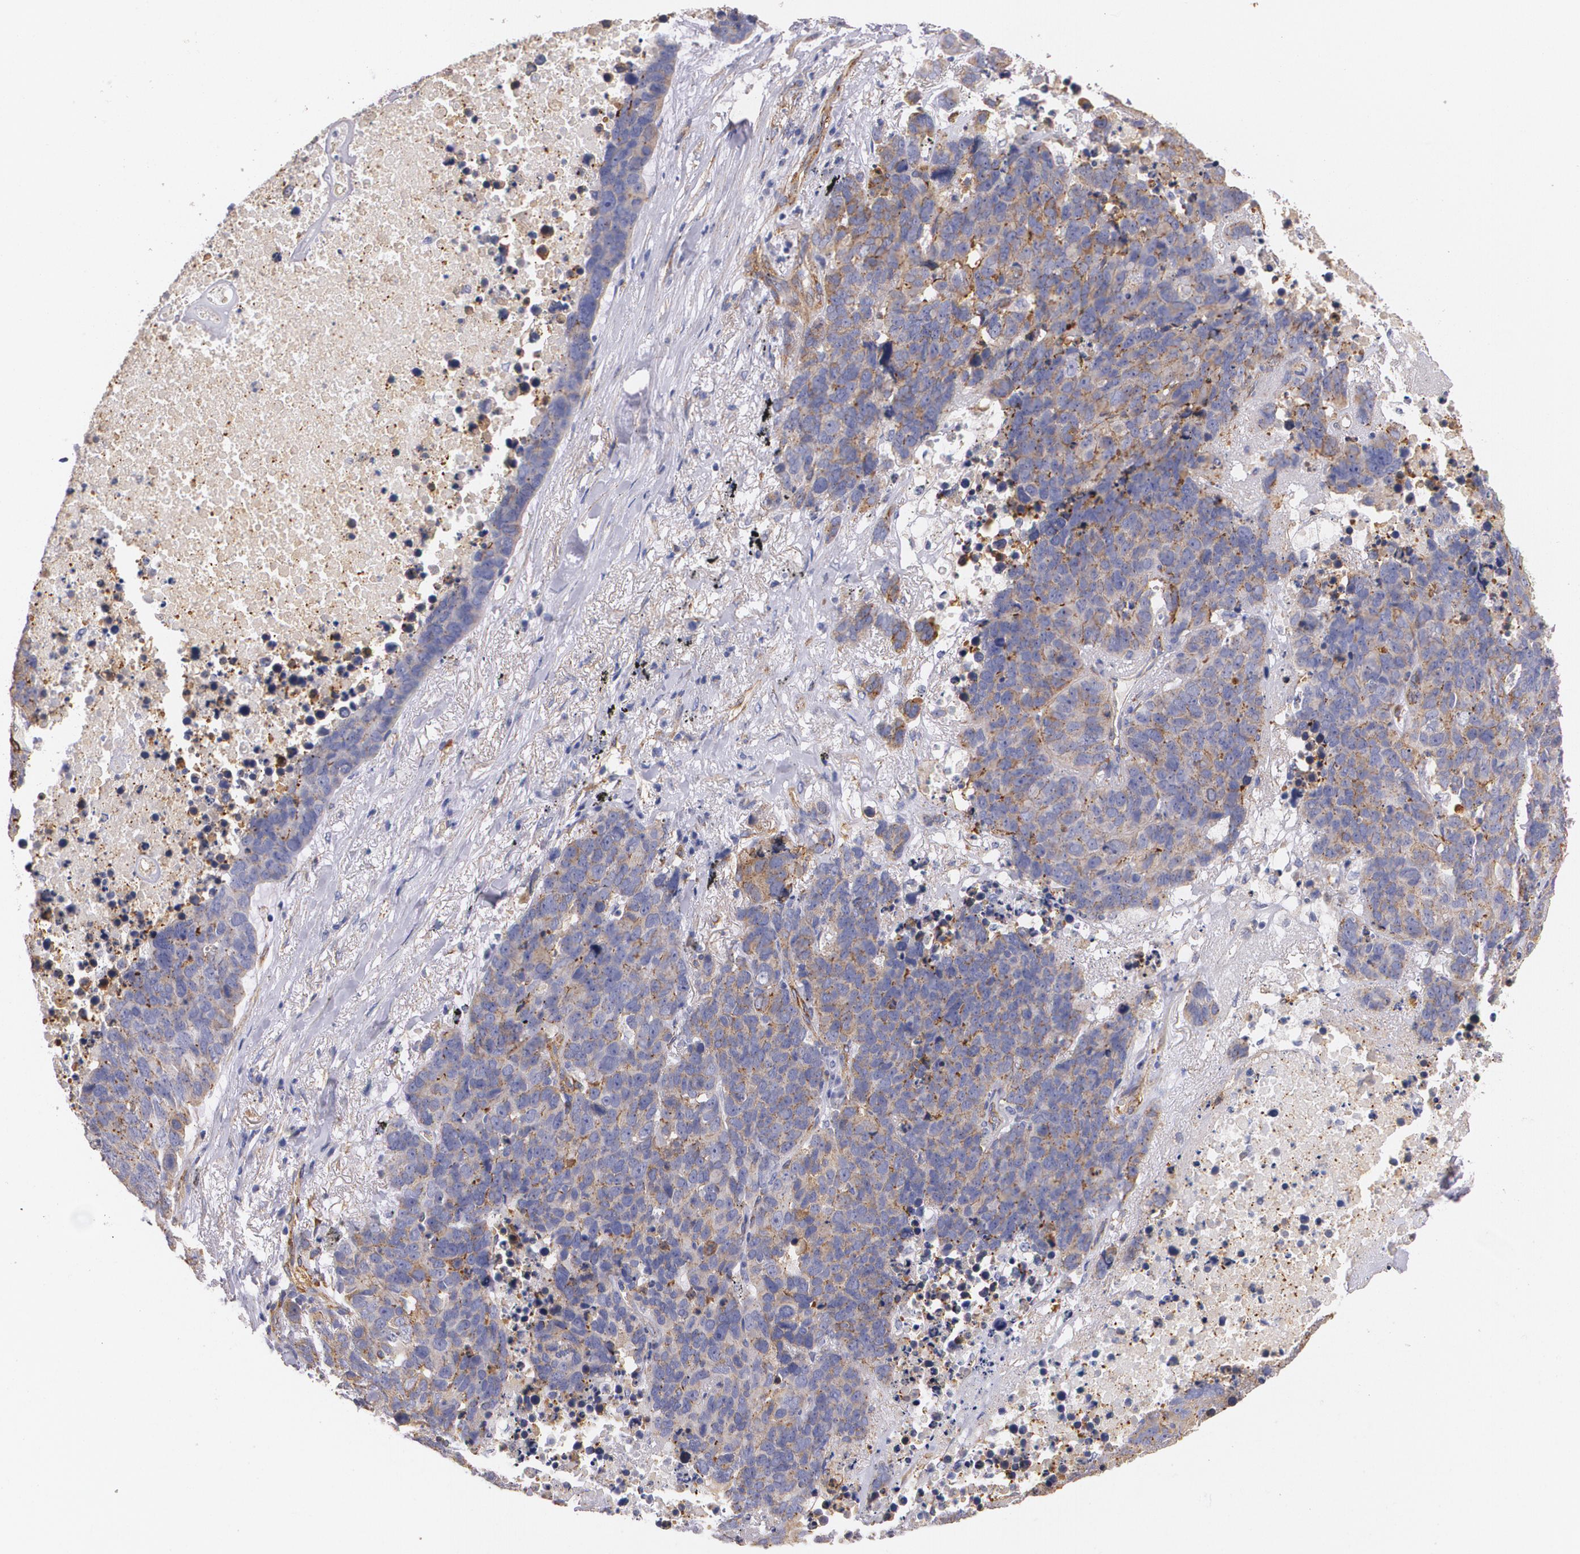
{"staining": {"intensity": "moderate", "quantity": ">75%", "location": "cytoplasmic/membranous"}, "tissue": "lung cancer", "cell_type": "Tumor cells", "image_type": "cancer", "snomed": [{"axis": "morphology", "description": "Carcinoid, malignant, NOS"}, {"axis": "topography", "description": "Lung"}], "caption": "This image reveals immunohistochemistry staining of human lung cancer (carcinoid (malignant)), with medium moderate cytoplasmic/membranous staining in approximately >75% of tumor cells.", "gene": "TJP1", "patient": {"sex": "male", "age": 60}}